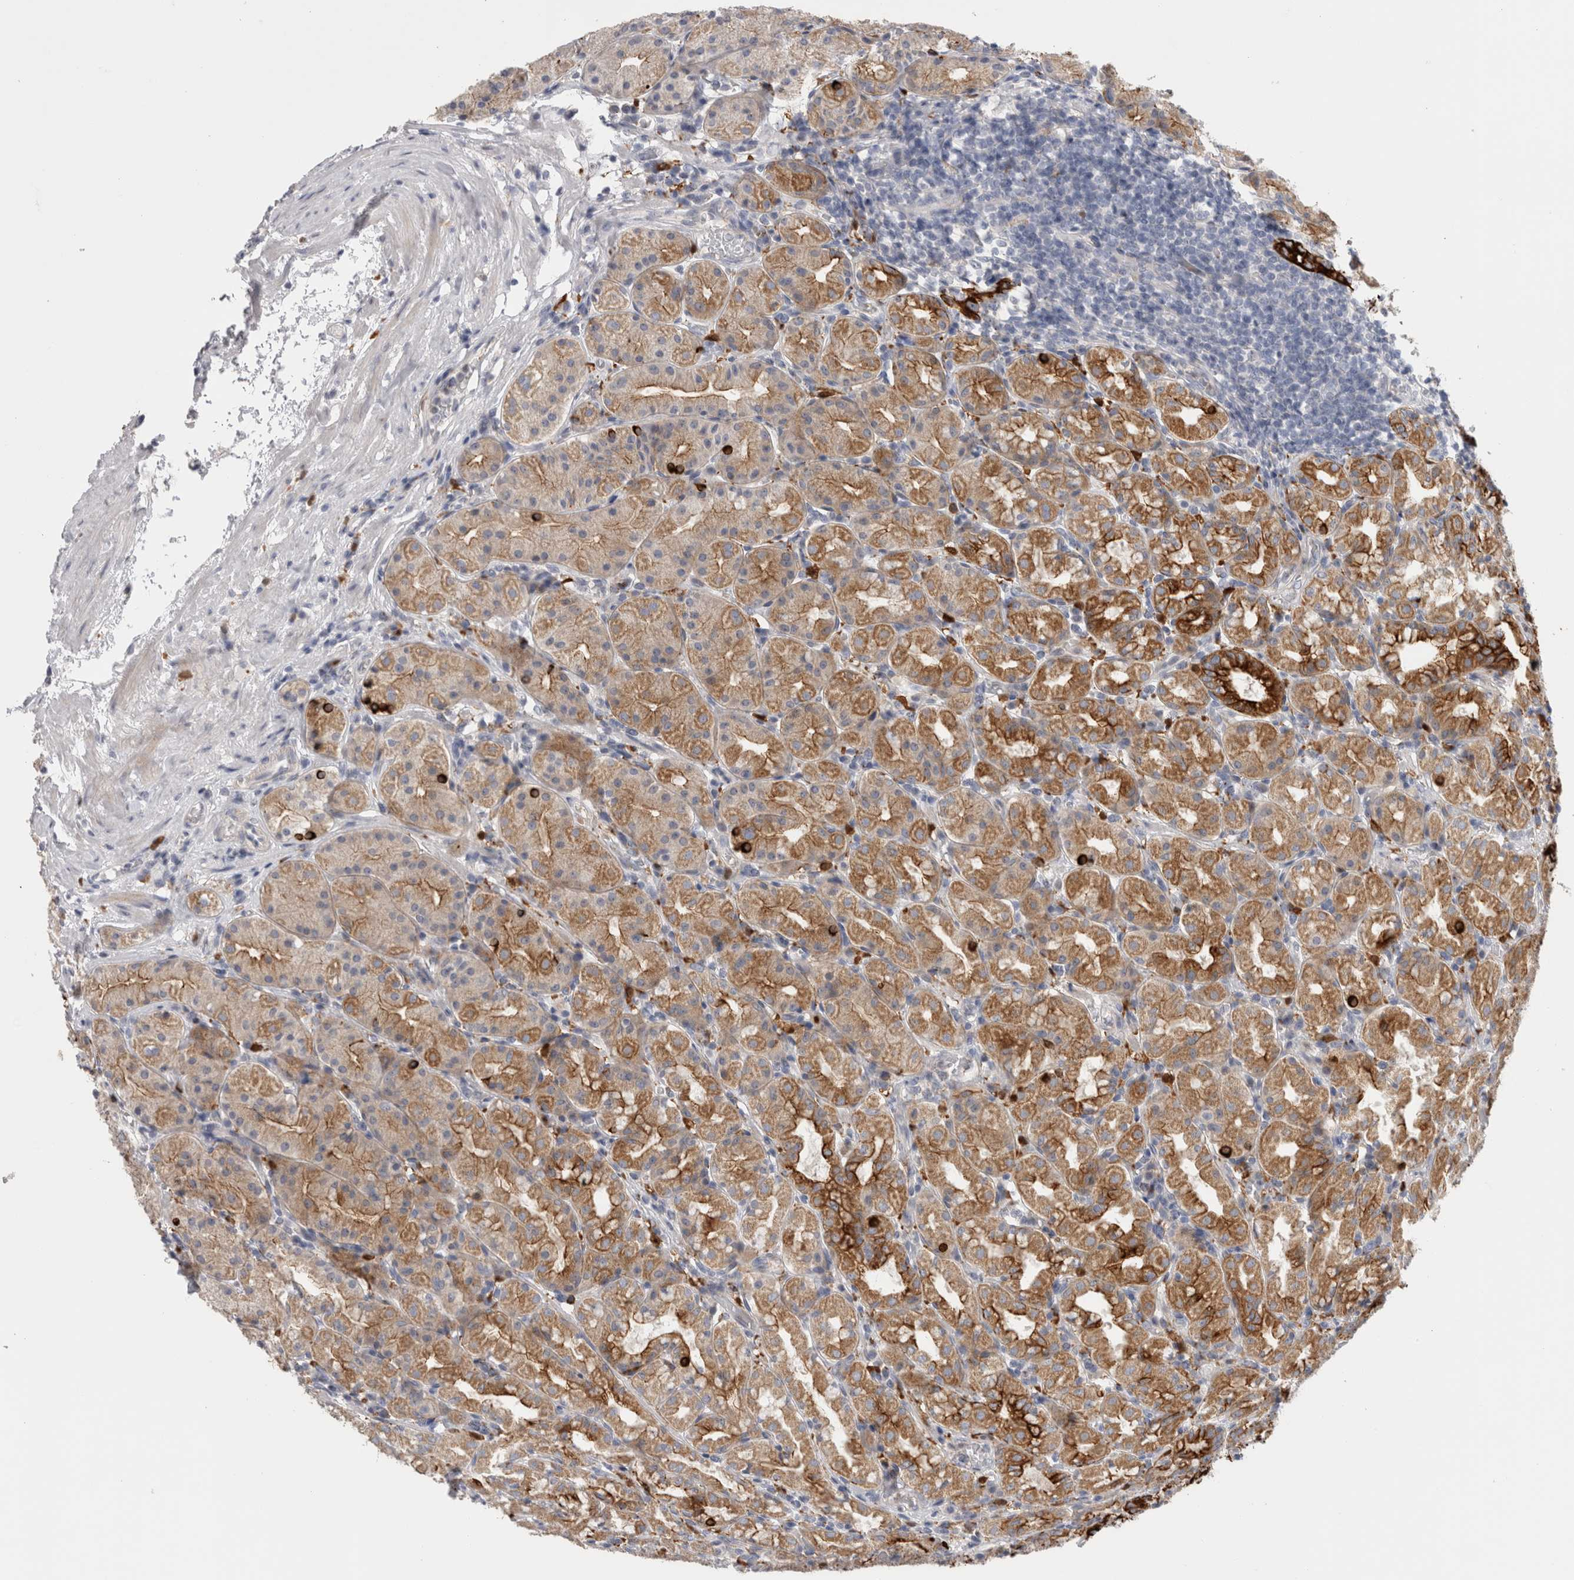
{"staining": {"intensity": "strong", "quantity": ">75%", "location": "cytoplasmic/membranous"}, "tissue": "stomach", "cell_type": "Glandular cells", "image_type": "normal", "snomed": [{"axis": "morphology", "description": "Normal tissue, NOS"}, {"axis": "topography", "description": "Stomach, lower"}], "caption": "Approximately >75% of glandular cells in benign stomach reveal strong cytoplasmic/membranous protein positivity as visualized by brown immunohistochemical staining.", "gene": "SLC20A2", "patient": {"sex": "female", "age": 56}}